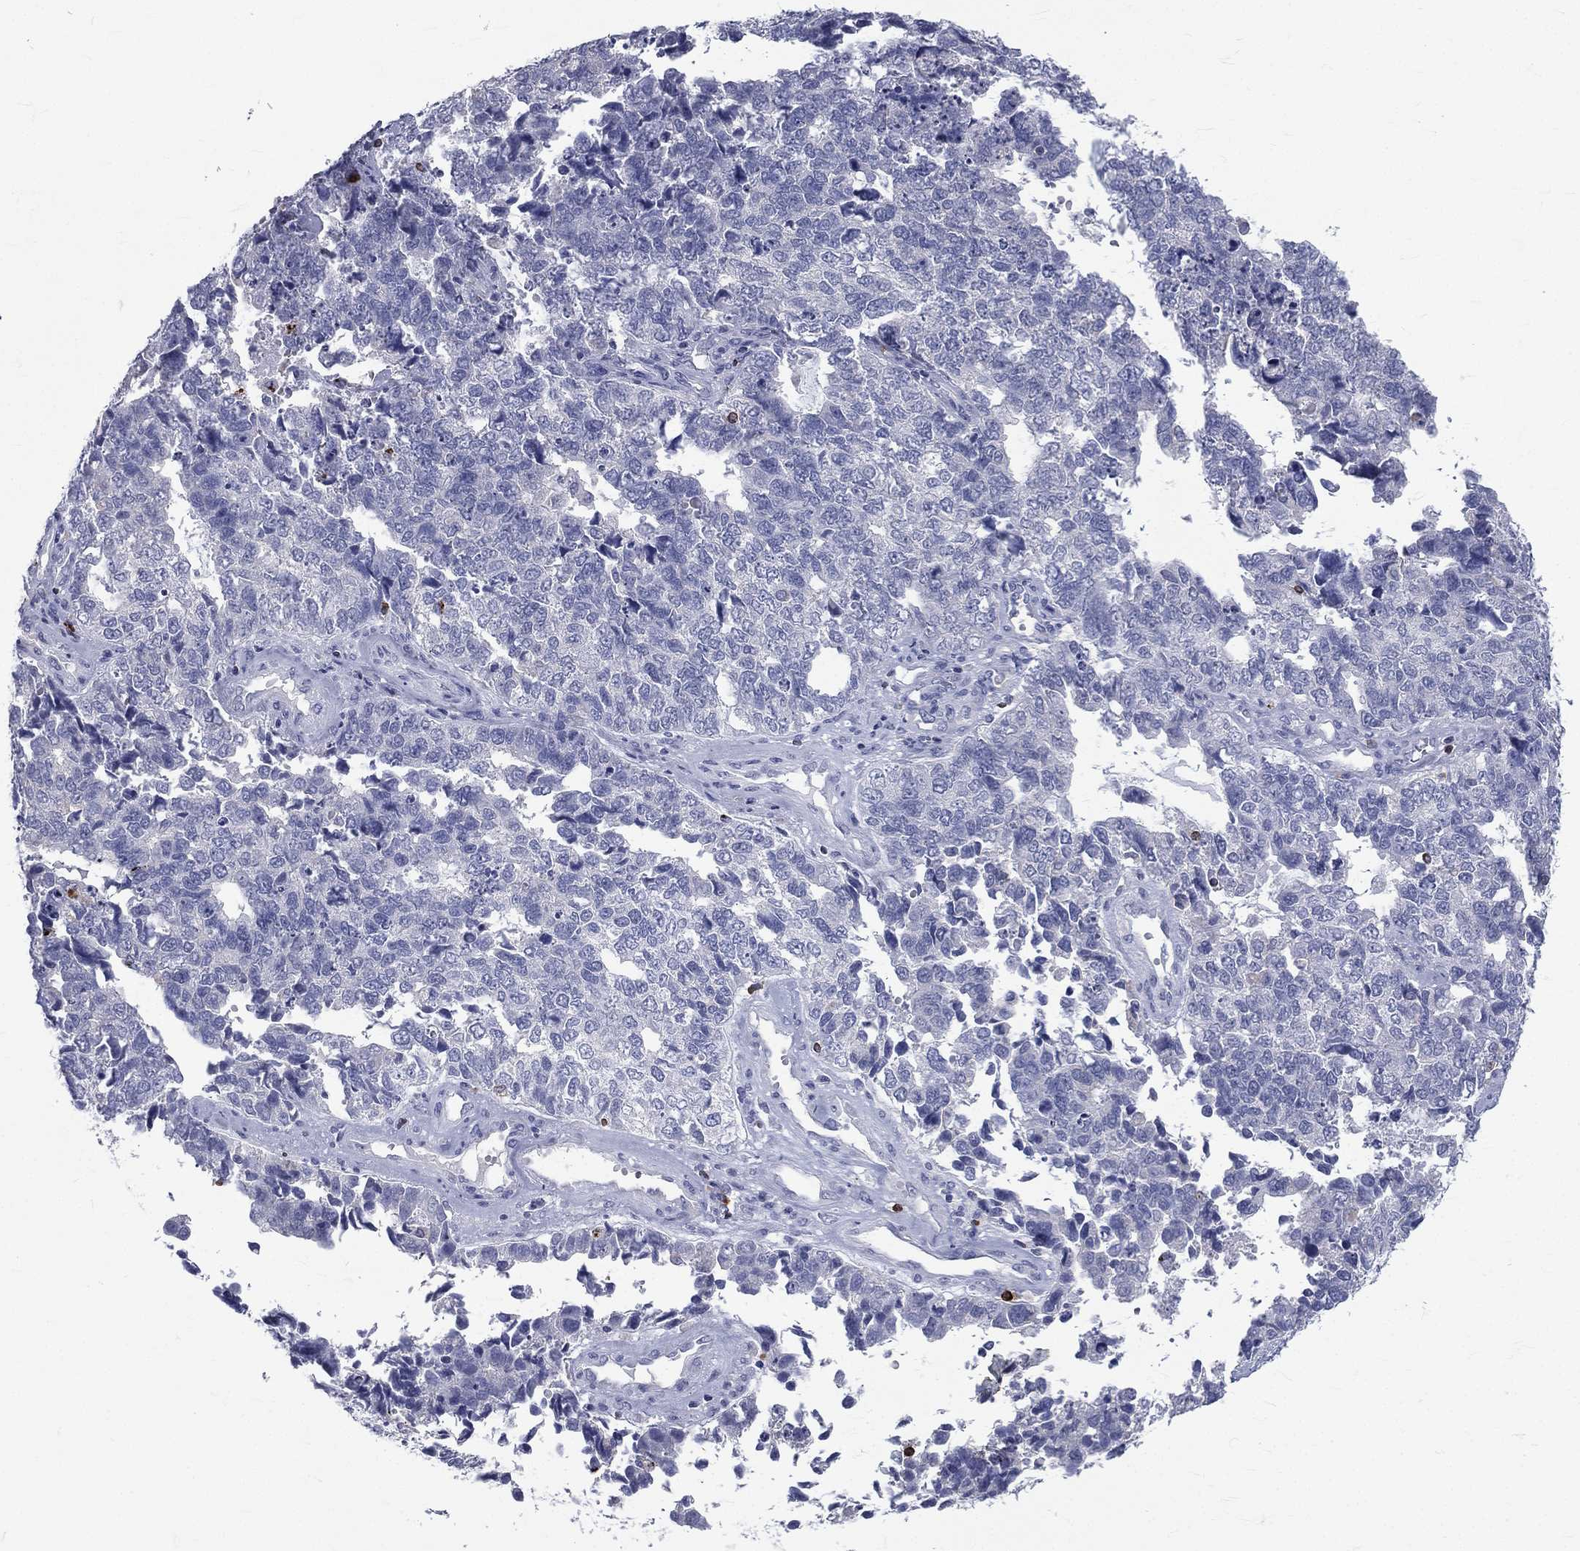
{"staining": {"intensity": "negative", "quantity": "none", "location": "none"}, "tissue": "cervical cancer", "cell_type": "Tumor cells", "image_type": "cancer", "snomed": [{"axis": "morphology", "description": "Squamous cell carcinoma, NOS"}, {"axis": "topography", "description": "Cervix"}], "caption": "A histopathology image of human cervical squamous cell carcinoma is negative for staining in tumor cells.", "gene": "CTSW", "patient": {"sex": "female", "age": 63}}